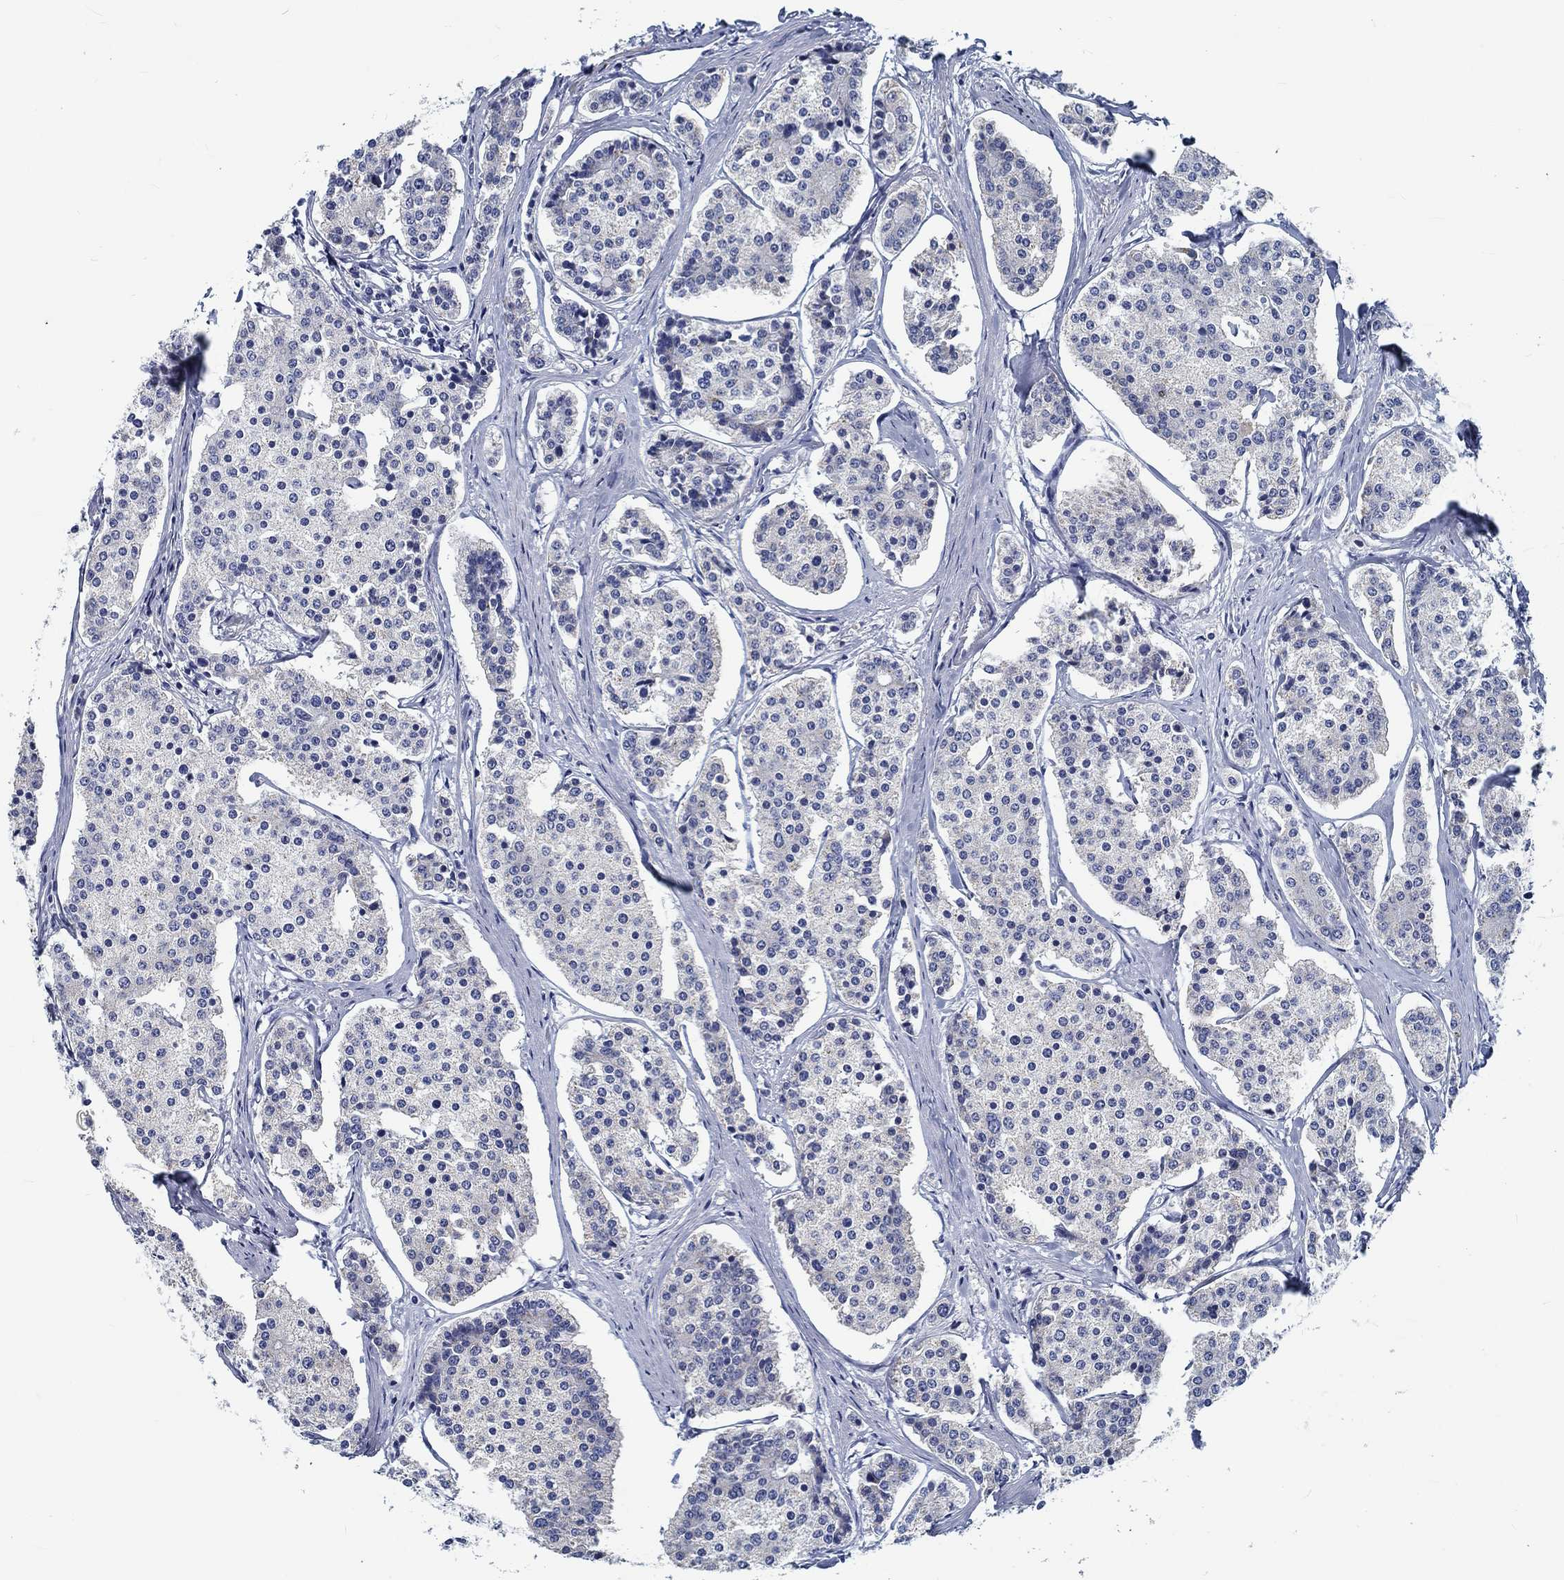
{"staining": {"intensity": "negative", "quantity": "none", "location": "none"}, "tissue": "carcinoid", "cell_type": "Tumor cells", "image_type": "cancer", "snomed": [{"axis": "morphology", "description": "Carcinoid, malignant, NOS"}, {"axis": "topography", "description": "Small intestine"}], "caption": "DAB (3,3'-diaminobenzidine) immunohistochemical staining of malignant carcinoid demonstrates no significant positivity in tumor cells.", "gene": "MYBPC1", "patient": {"sex": "female", "age": 65}}